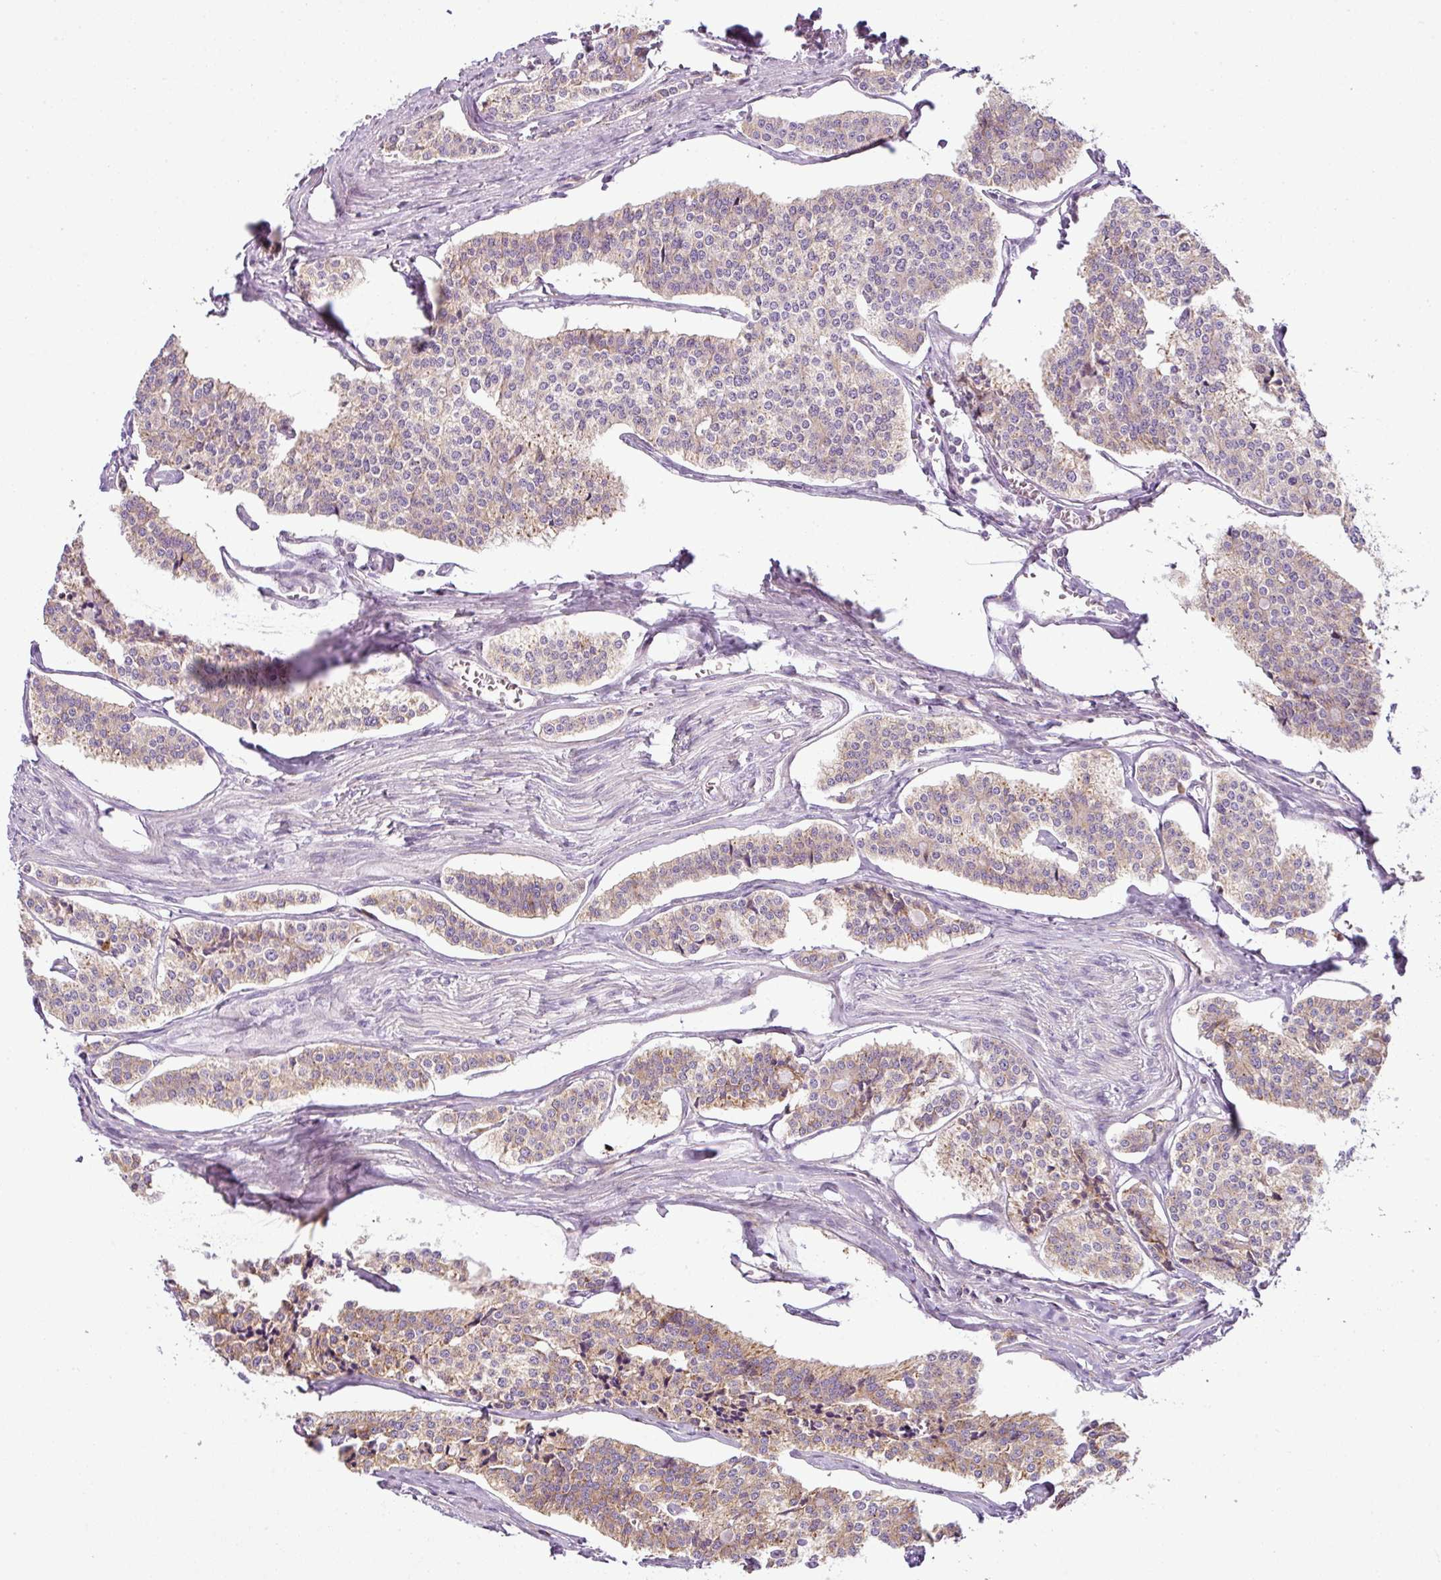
{"staining": {"intensity": "weak", "quantity": ">75%", "location": "cytoplasmic/membranous"}, "tissue": "carcinoid", "cell_type": "Tumor cells", "image_type": "cancer", "snomed": [{"axis": "morphology", "description": "Carcinoid, malignant, NOS"}, {"axis": "topography", "description": "Small intestine"}], "caption": "IHC histopathology image of human carcinoid stained for a protein (brown), which demonstrates low levels of weak cytoplasmic/membranous staining in about >75% of tumor cells.", "gene": "ANKRD18A", "patient": {"sex": "male", "age": 63}}